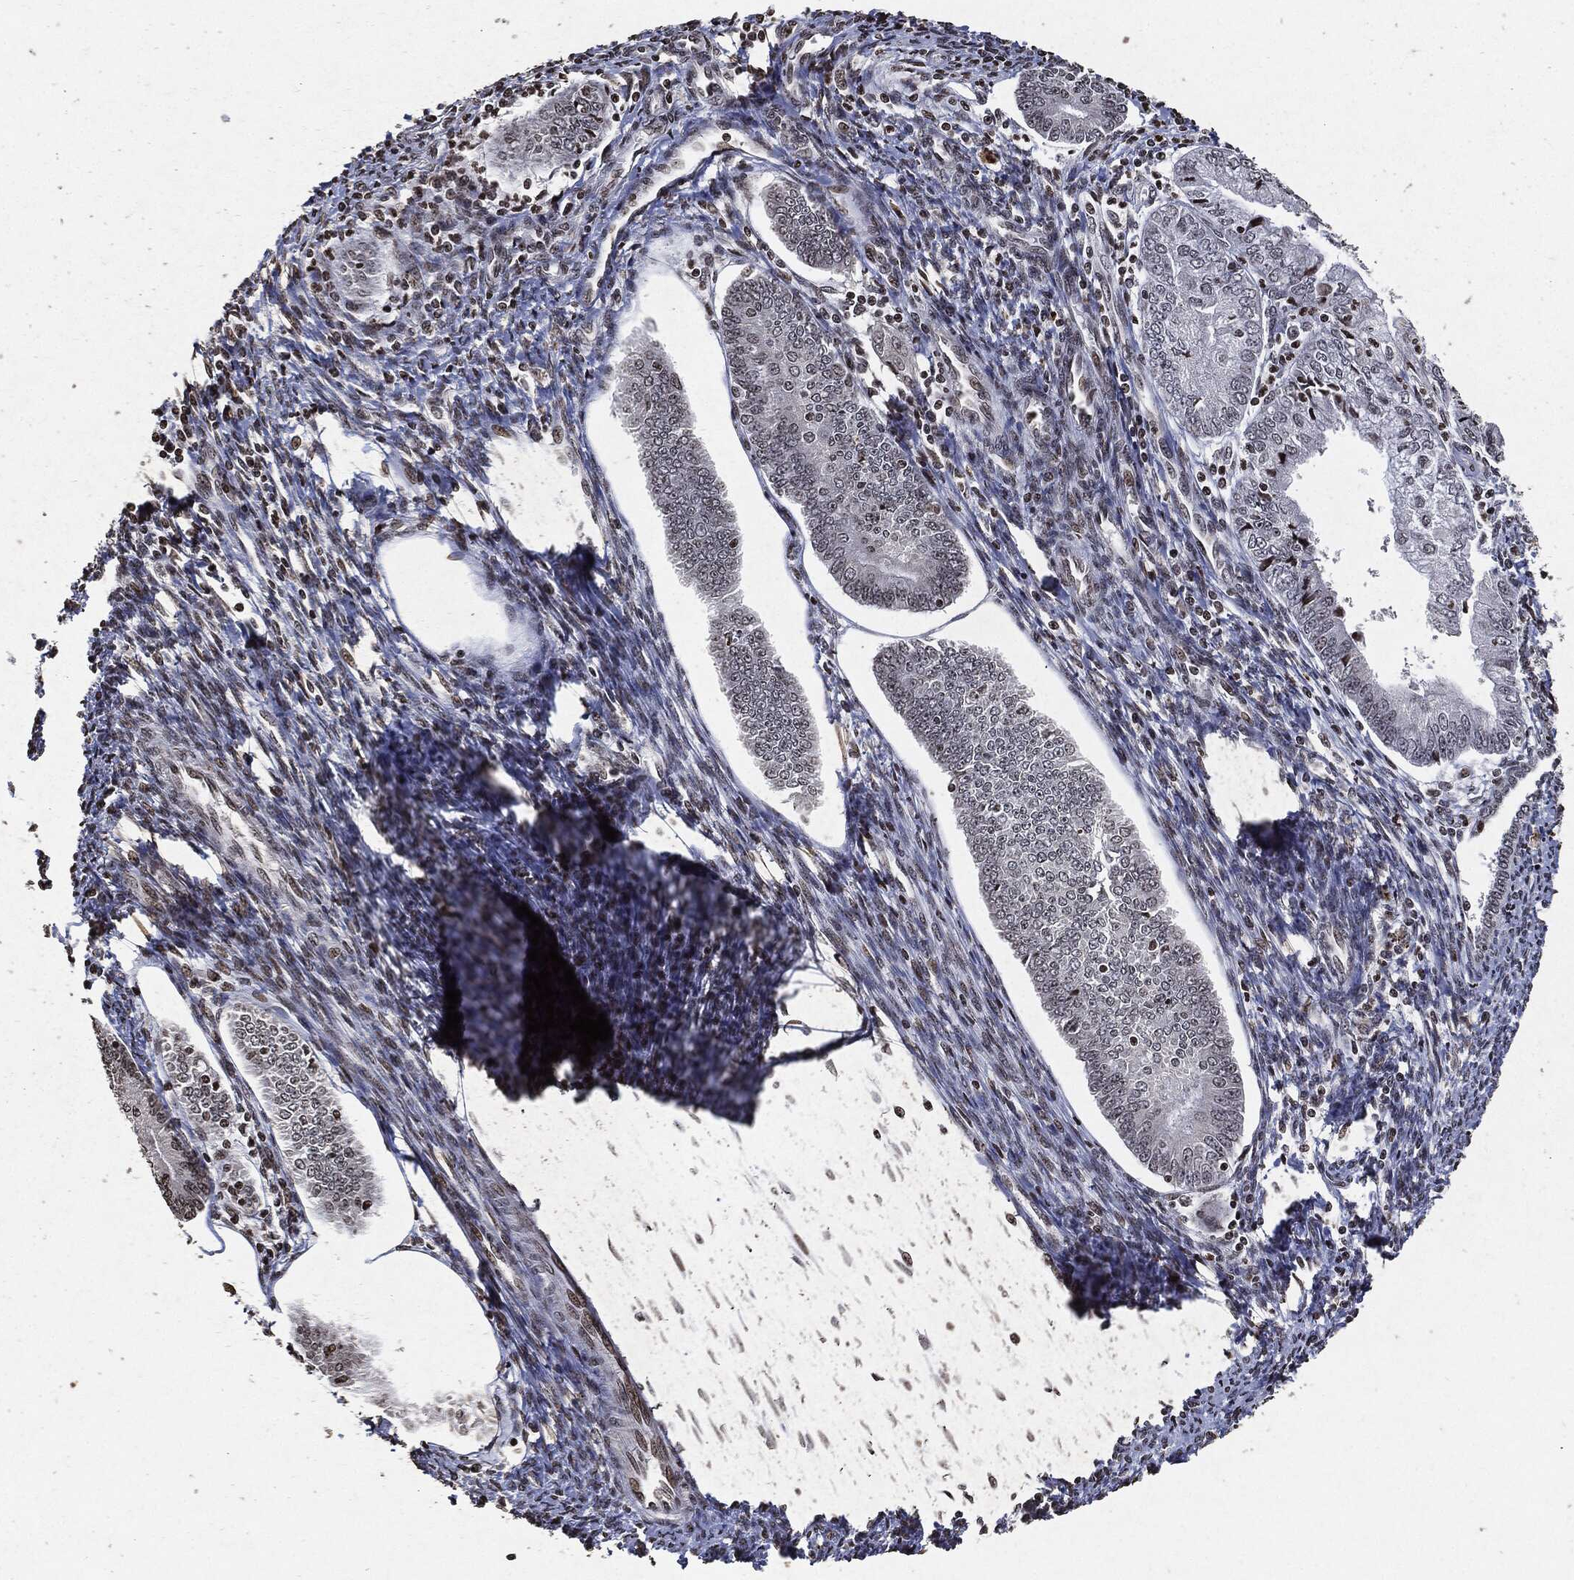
{"staining": {"intensity": "moderate", "quantity": "<25%", "location": "nuclear"}, "tissue": "endometrial cancer", "cell_type": "Tumor cells", "image_type": "cancer", "snomed": [{"axis": "morphology", "description": "Adenocarcinoma, NOS"}, {"axis": "topography", "description": "Endometrium"}], "caption": "Tumor cells show low levels of moderate nuclear positivity in approximately <25% of cells in adenocarcinoma (endometrial).", "gene": "JUN", "patient": {"sex": "female", "age": 56}}